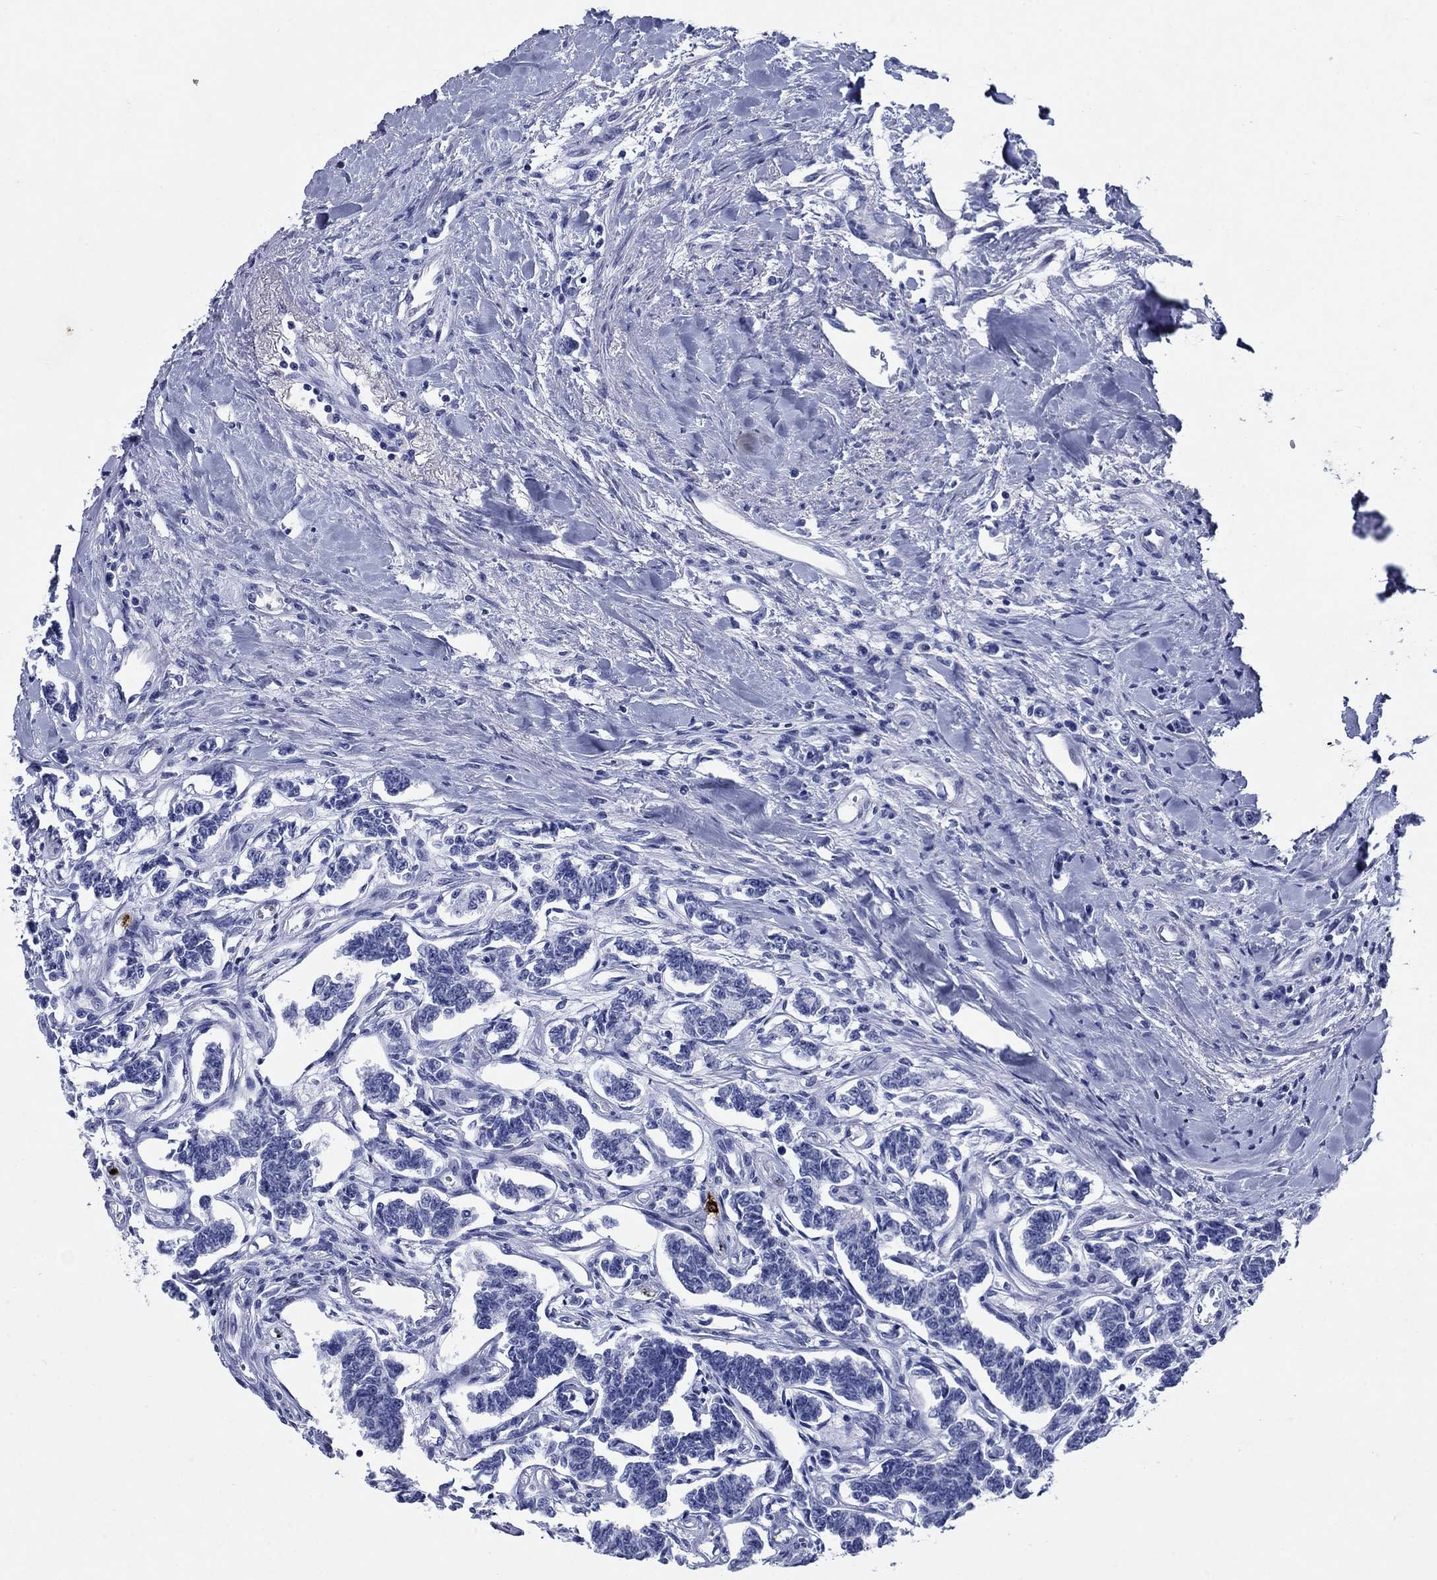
{"staining": {"intensity": "negative", "quantity": "none", "location": "none"}, "tissue": "carcinoid", "cell_type": "Tumor cells", "image_type": "cancer", "snomed": [{"axis": "morphology", "description": "Carcinoid, malignant, NOS"}, {"axis": "topography", "description": "Kidney"}], "caption": "This is an IHC photomicrograph of carcinoid (malignant). There is no staining in tumor cells.", "gene": "AZU1", "patient": {"sex": "female", "age": 41}}